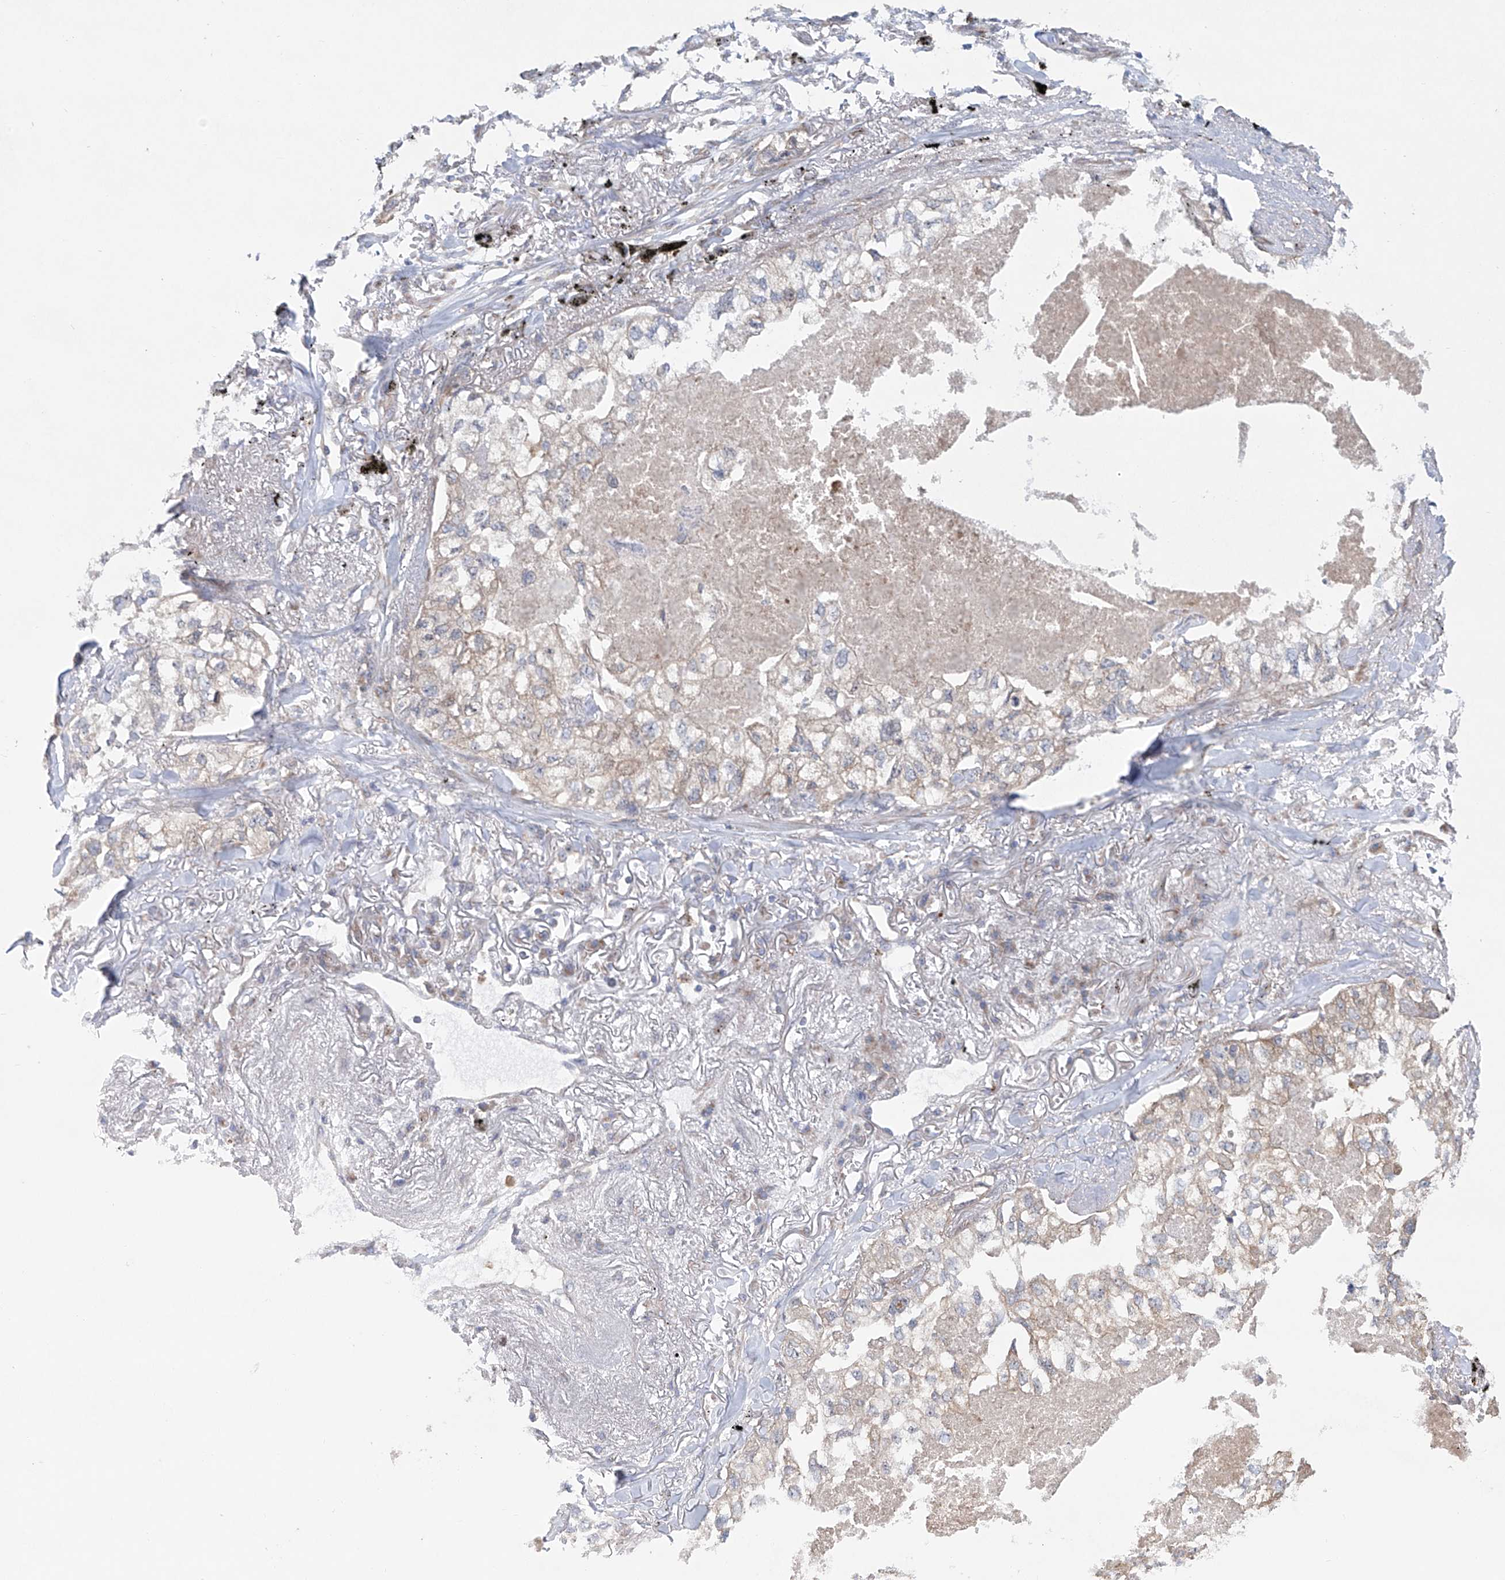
{"staining": {"intensity": "negative", "quantity": "none", "location": "none"}, "tissue": "lung cancer", "cell_type": "Tumor cells", "image_type": "cancer", "snomed": [{"axis": "morphology", "description": "Adenocarcinoma, NOS"}, {"axis": "topography", "description": "Lung"}], "caption": "The histopathology image demonstrates no staining of tumor cells in lung cancer.", "gene": "KLC4", "patient": {"sex": "male", "age": 65}}